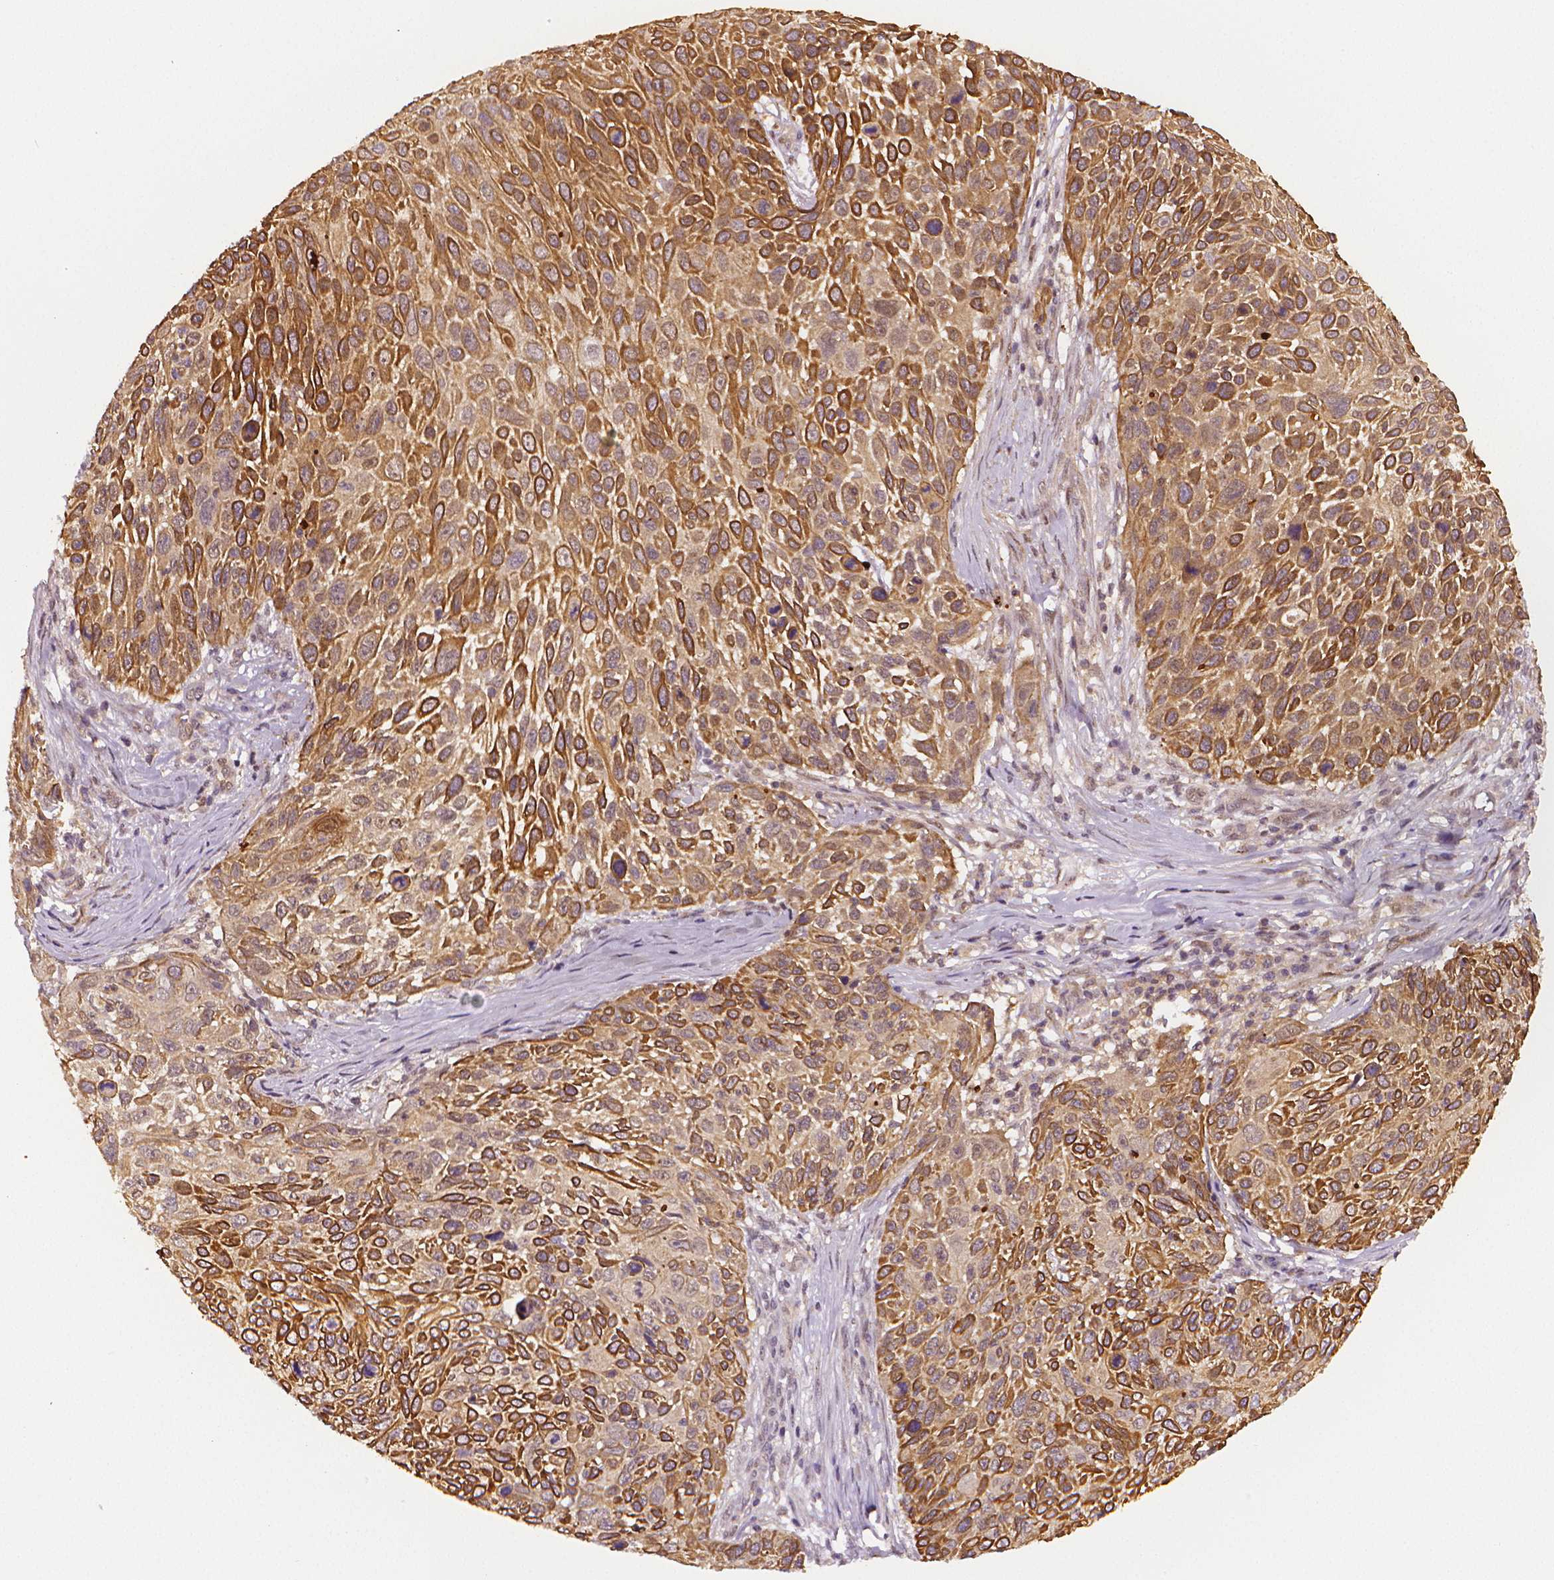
{"staining": {"intensity": "strong", "quantity": "25%-75%", "location": "cytoplasmic/membranous"}, "tissue": "skin cancer", "cell_type": "Tumor cells", "image_type": "cancer", "snomed": [{"axis": "morphology", "description": "Squamous cell carcinoma, NOS"}, {"axis": "topography", "description": "Skin"}], "caption": "Squamous cell carcinoma (skin) stained with a brown dye reveals strong cytoplasmic/membranous positive expression in approximately 25%-75% of tumor cells.", "gene": "STAT3", "patient": {"sex": "male", "age": 92}}